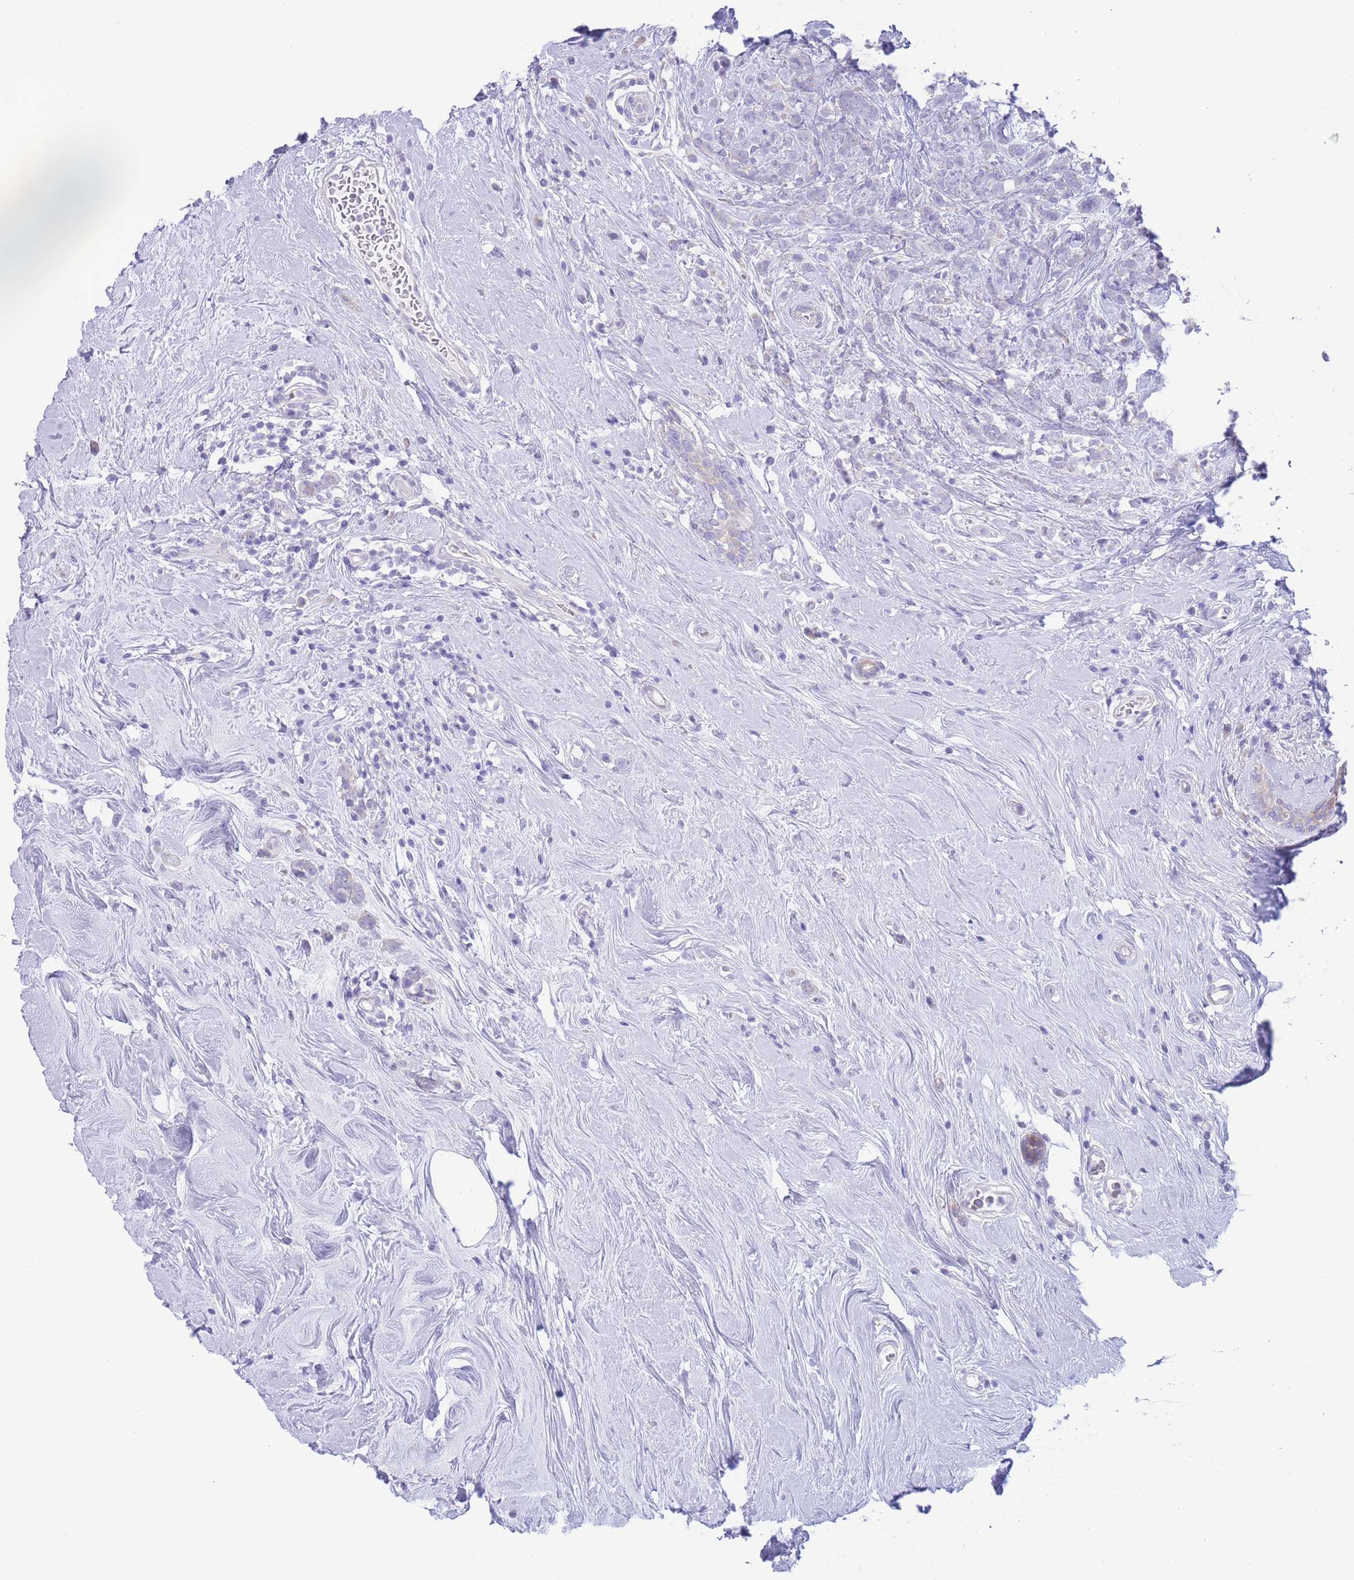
{"staining": {"intensity": "negative", "quantity": "none", "location": "none"}, "tissue": "breast cancer", "cell_type": "Tumor cells", "image_type": "cancer", "snomed": [{"axis": "morphology", "description": "Lobular carcinoma"}, {"axis": "topography", "description": "Breast"}], "caption": "A high-resolution photomicrograph shows immunohistochemistry (IHC) staining of breast lobular carcinoma, which reveals no significant positivity in tumor cells.", "gene": "FAH", "patient": {"sex": "female", "age": 58}}